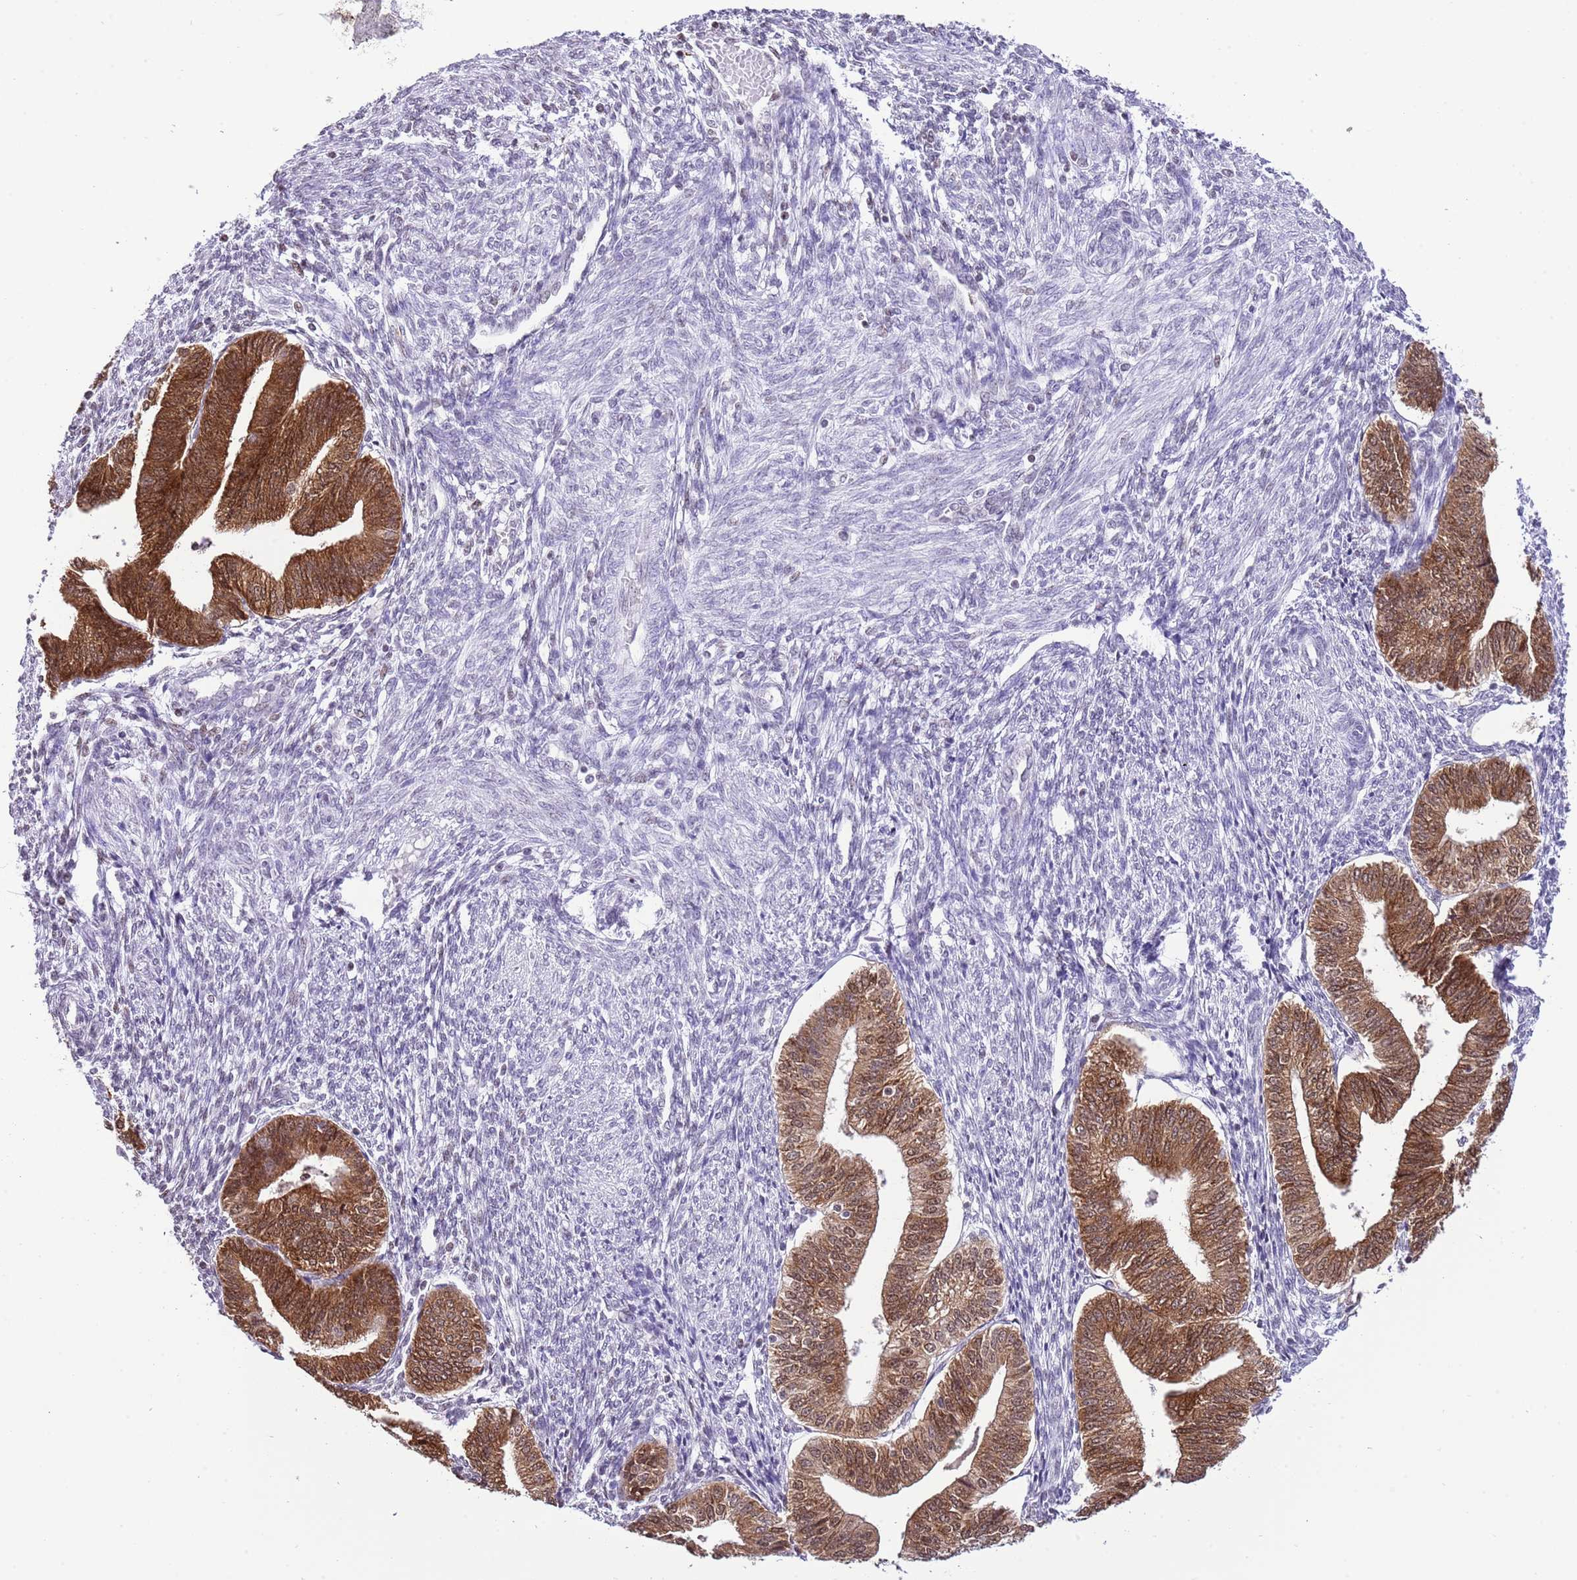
{"staining": {"intensity": "negative", "quantity": "none", "location": "none"}, "tissue": "endometrium", "cell_type": "Cells in endometrial stroma", "image_type": "normal", "snomed": [{"axis": "morphology", "description": "Normal tissue, NOS"}, {"axis": "topography", "description": "Endometrium"}], "caption": "Cells in endometrial stroma show no significant positivity in benign endometrium. The staining is performed using DAB (3,3'-diaminobenzidine) brown chromogen with nuclei counter-stained in using hematoxylin.", "gene": "PRR15", "patient": {"sex": "female", "age": 34}}